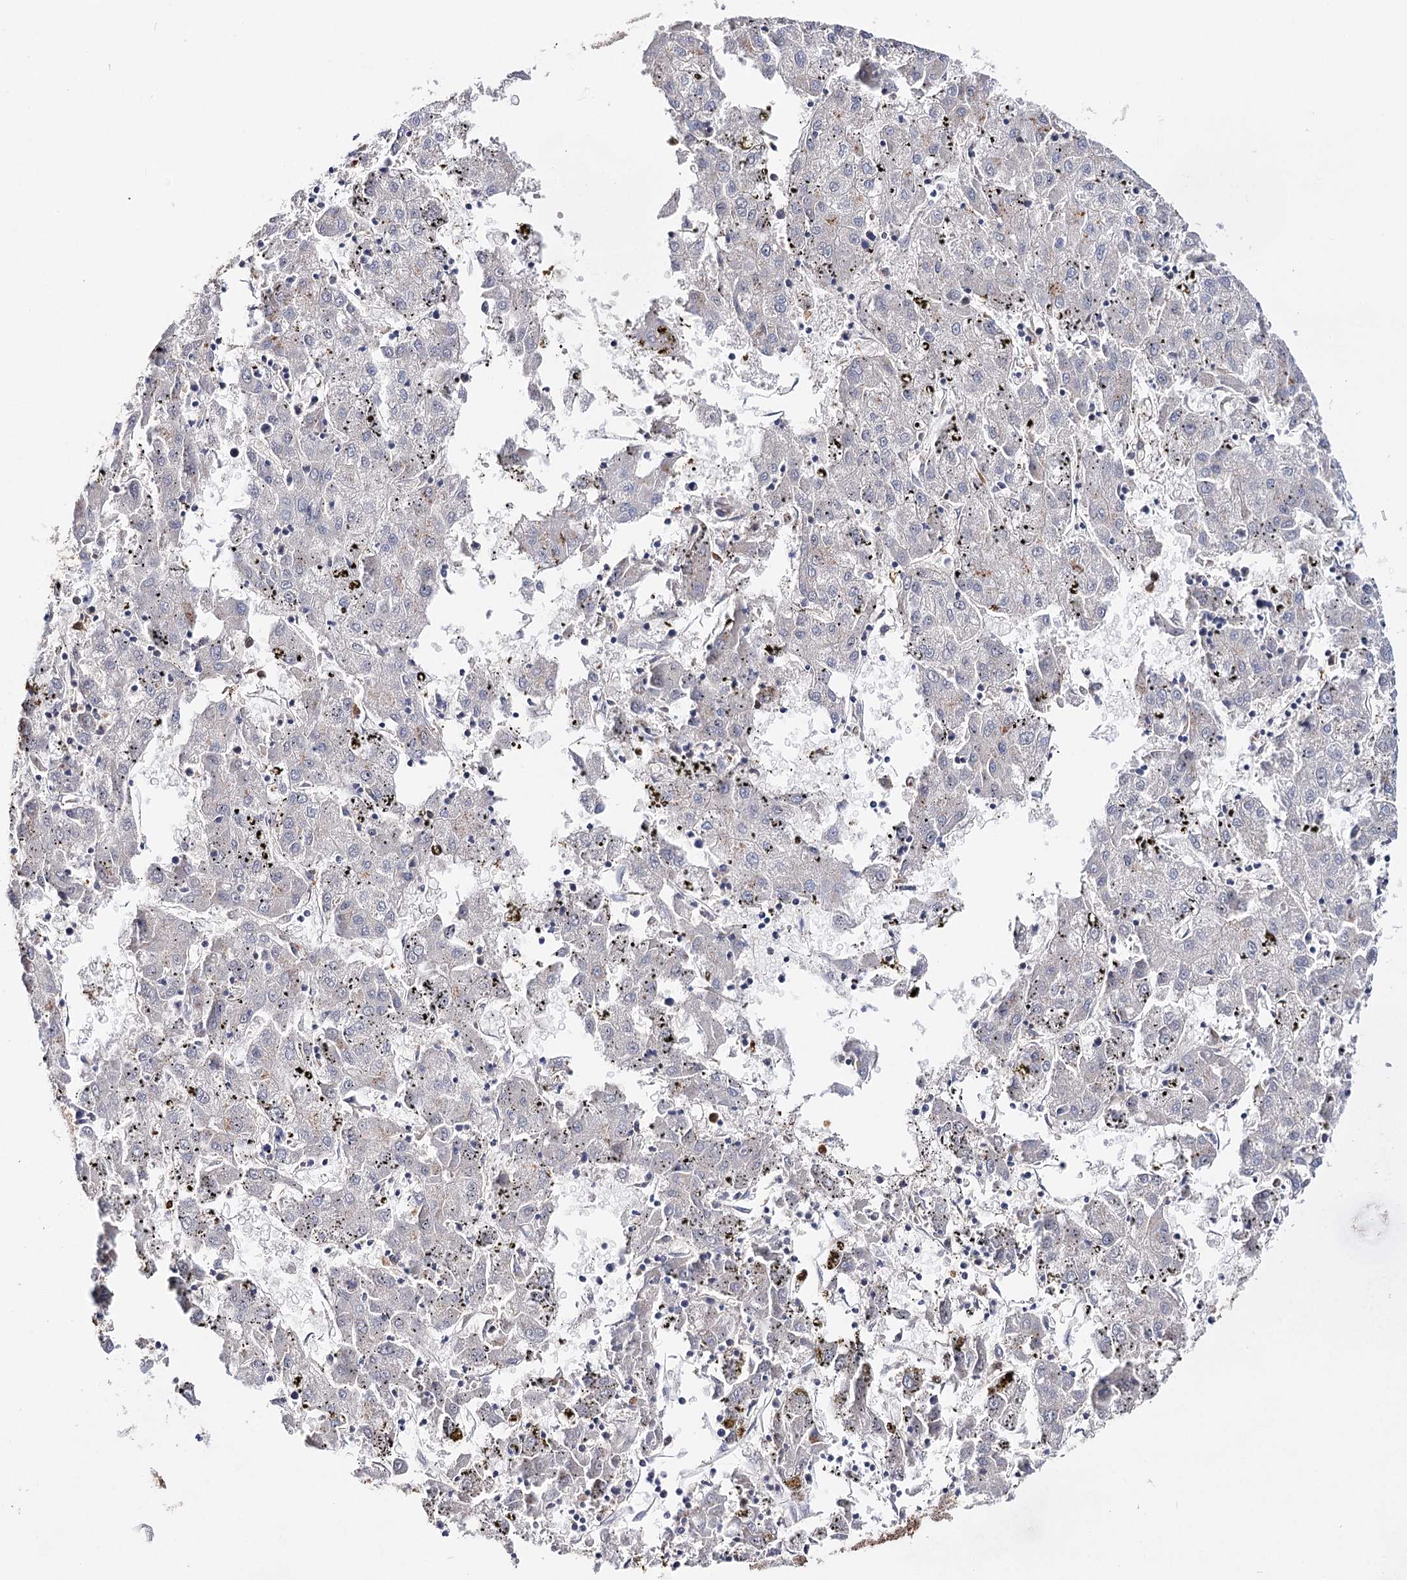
{"staining": {"intensity": "negative", "quantity": "none", "location": "none"}, "tissue": "liver cancer", "cell_type": "Tumor cells", "image_type": "cancer", "snomed": [{"axis": "morphology", "description": "Carcinoma, Hepatocellular, NOS"}, {"axis": "topography", "description": "Liver"}], "caption": "Tumor cells are negative for brown protein staining in liver cancer (hepatocellular carcinoma). Brightfield microscopy of IHC stained with DAB (3,3'-diaminobenzidine) (brown) and hematoxylin (blue), captured at high magnification.", "gene": "CFAP46", "patient": {"sex": "male", "age": 72}}